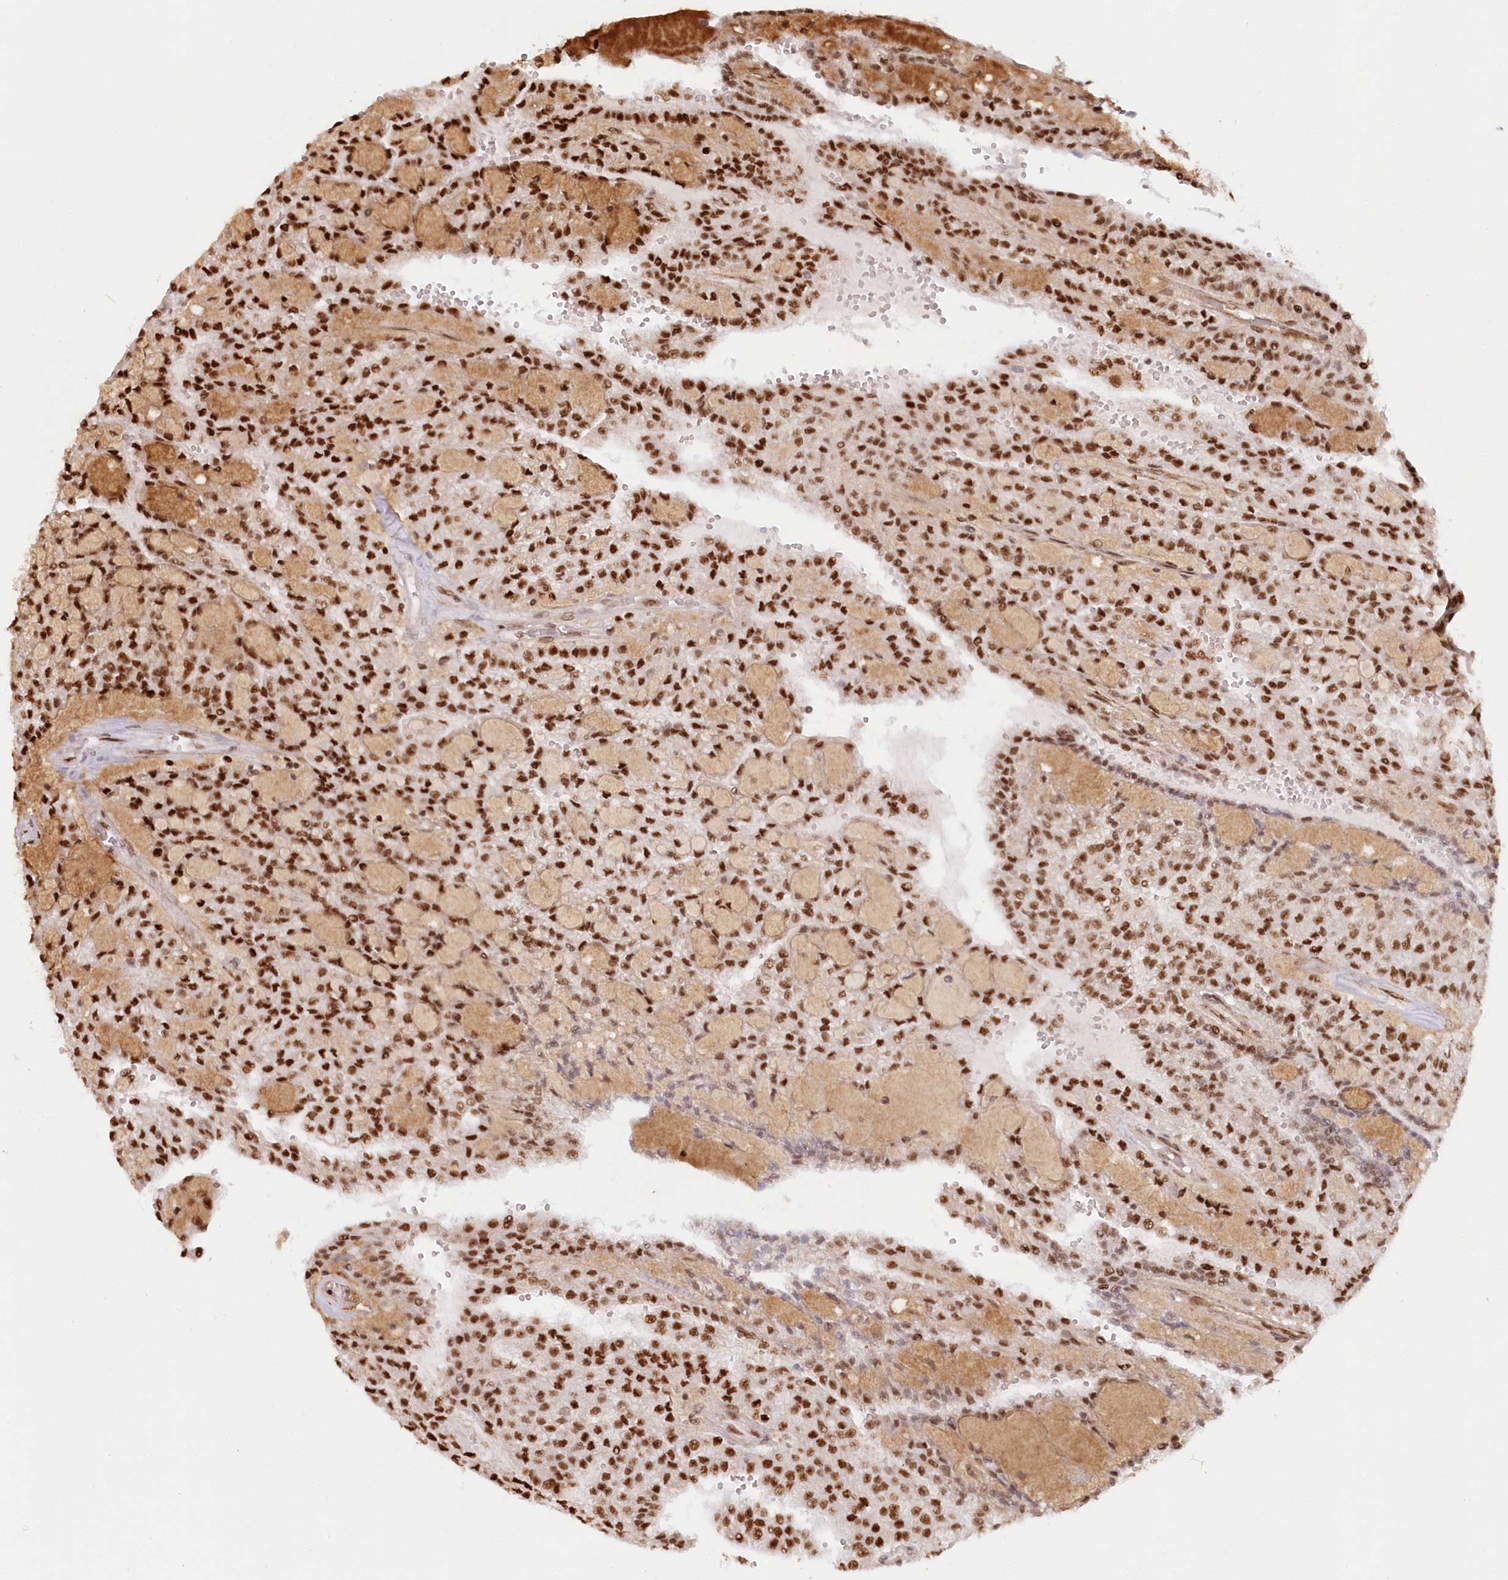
{"staining": {"intensity": "strong", "quantity": ">75%", "location": "nuclear"}, "tissue": "renal cancer", "cell_type": "Tumor cells", "image_type": "cancer", "snomed": [{"axis": "morphology", "description": "Adenocarcinoma, NOS"}, {"axis": "topography", "description": "Kidney"}], "caption": "Strong nuclear staining is appreciated in approximately >75% of tumor cells in renal adenocarcinoma.", "gene": "POLR2B", "patient": {"sex": "male", "age": 63}}